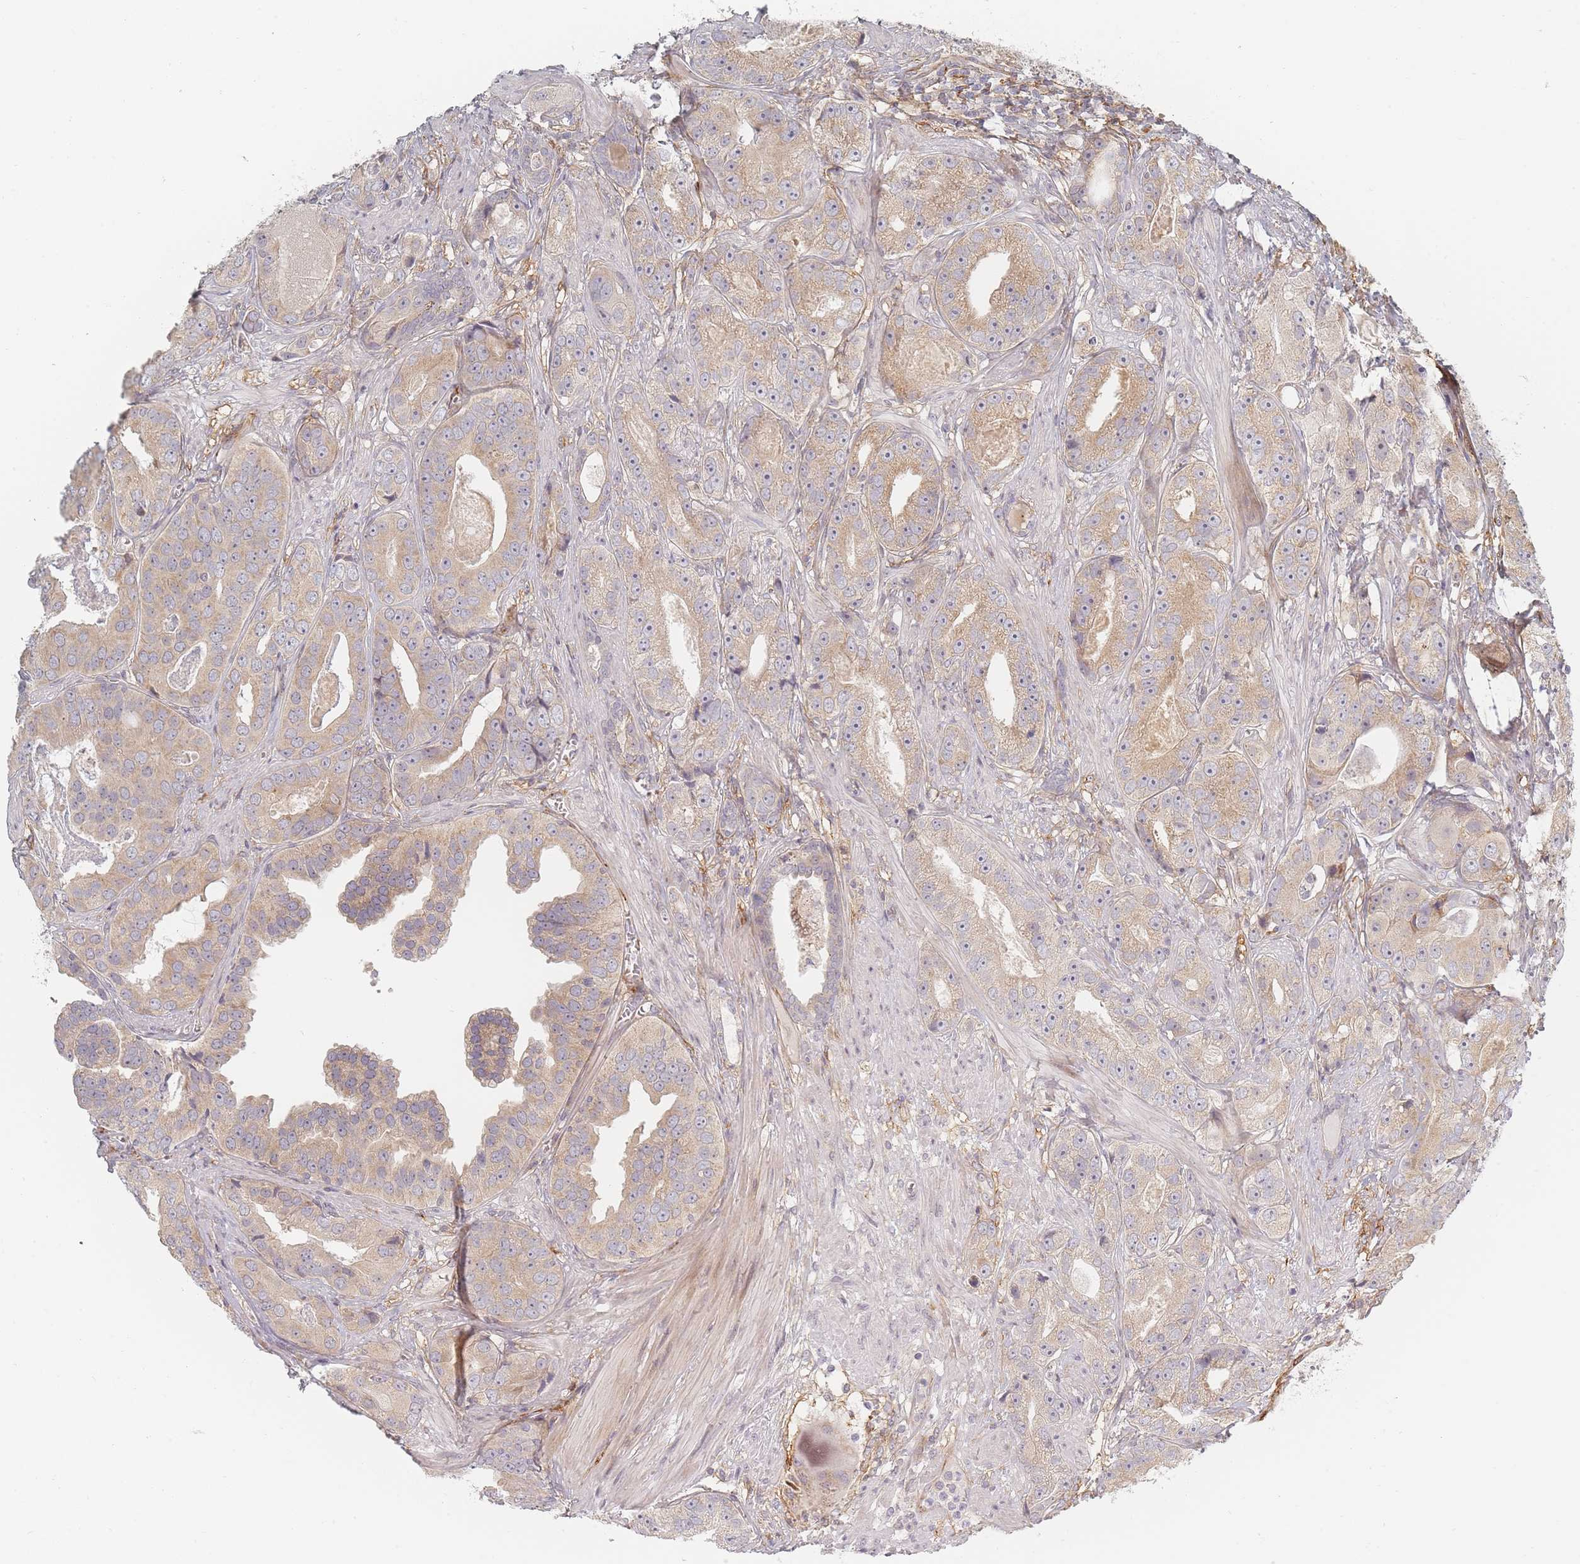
{"staining": {"intensity": "moderate", "quantity": ">75%", "location": "cytoplasmic/membranous"}, "tissue": "prostate cancer", "cell_type": "Tumor cells", "image_type": "cancer", "snomed": [{"axis": "morphology", "description": "Adenocarcinoma, High grade"}, {"axis": "topography", "description": "Prostate"}], "caption": "Prostate cancer (adenocarcinoma (high-grade)) stained with a brown dye demonstrates moderate cytoplasmic/membranous positive expression in about >75% of tumor cells.", "gene": "ZKSCAN7", "patient": {"sex": "male", "age": 71}}